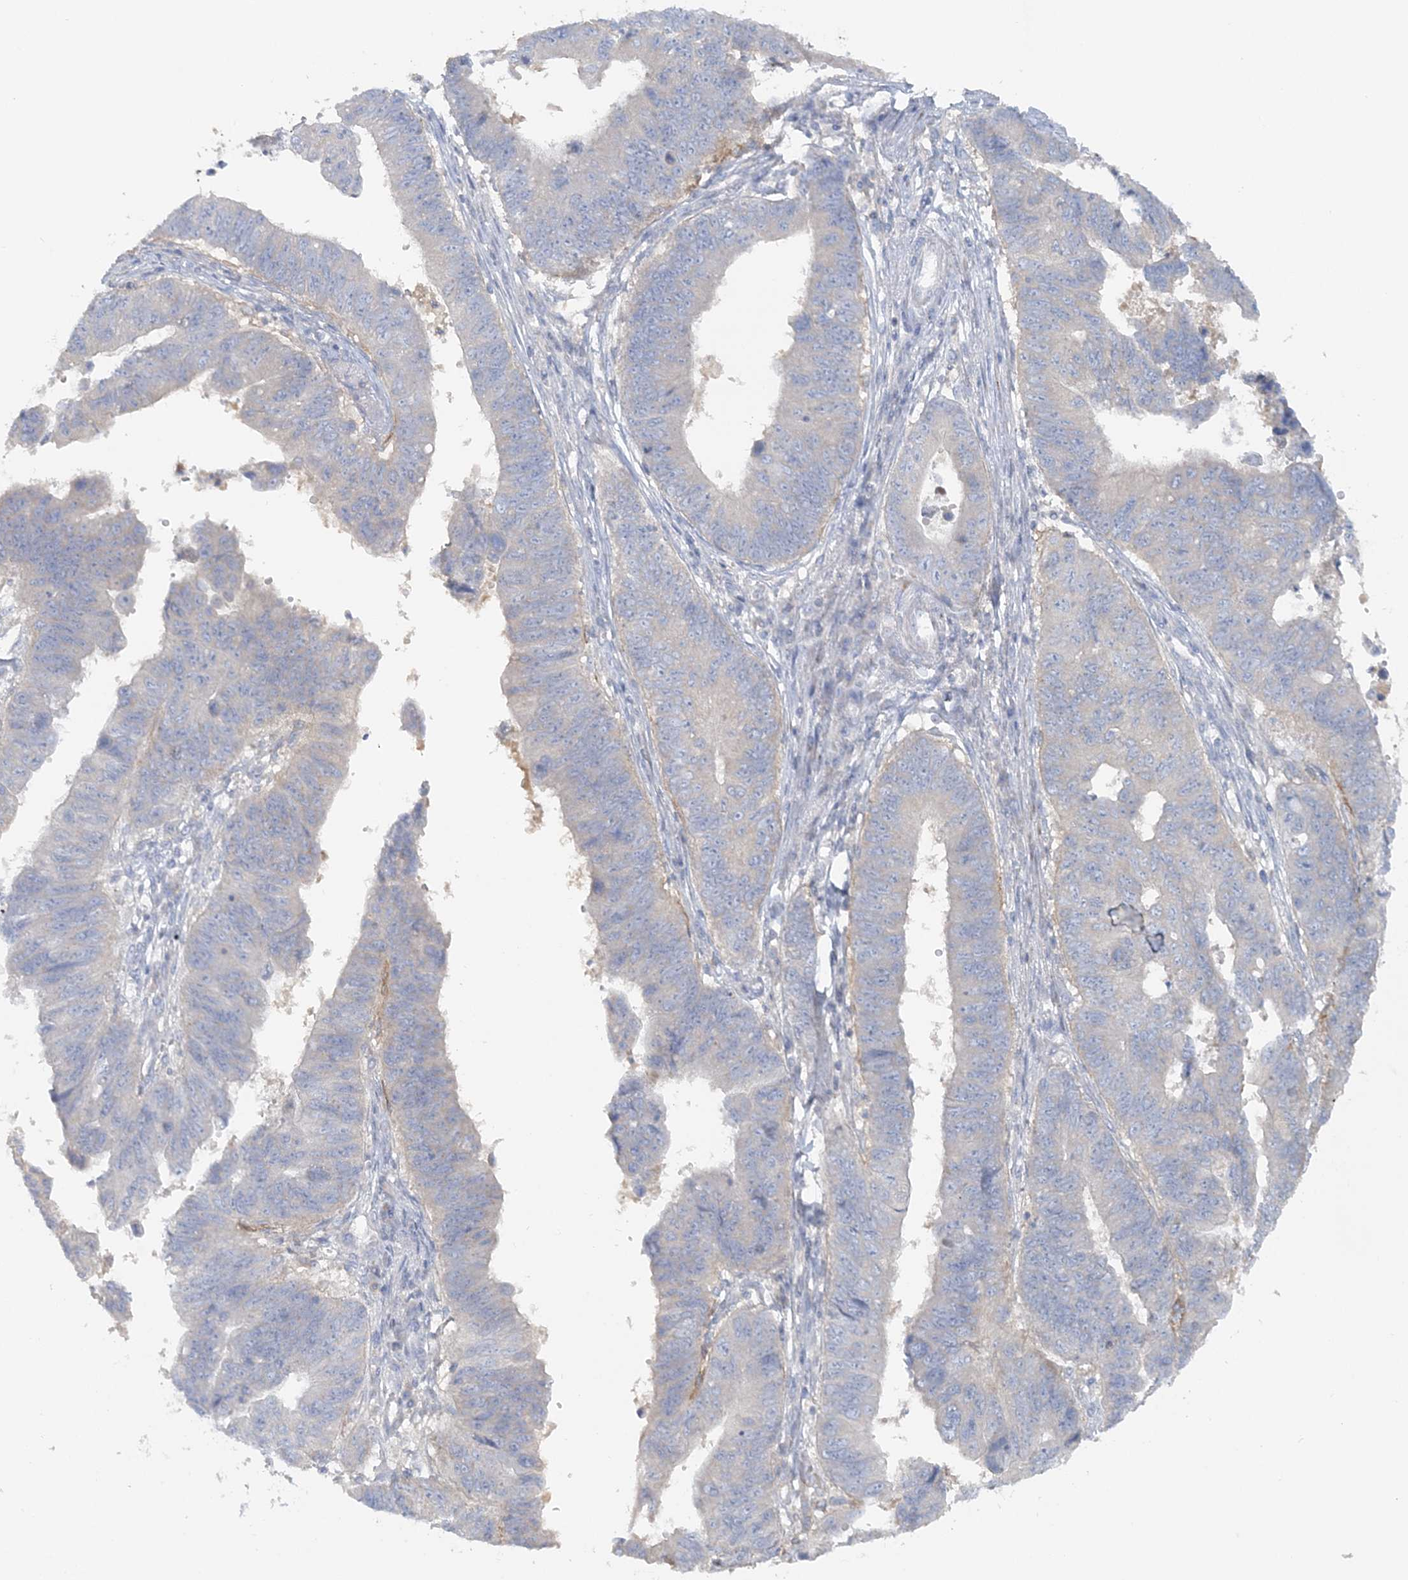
{"staining": {"intensity": "negative", "quantity": "none", "location": "none"}, "tissue": "stomach cancer", "cell_type": "Tumor cells", "image_type": "cancer", "snomed": [{"axis": "morphology", "description": "Adenocarcinoma, NOS"}, {"axis": "topography", "description": "Stomach"}], "caption": "Tumor cells show no significant staining in stomach adenocarcinoma.", "gene": "TBC1D5", "patient": {"sex": "male", "age": 59}}